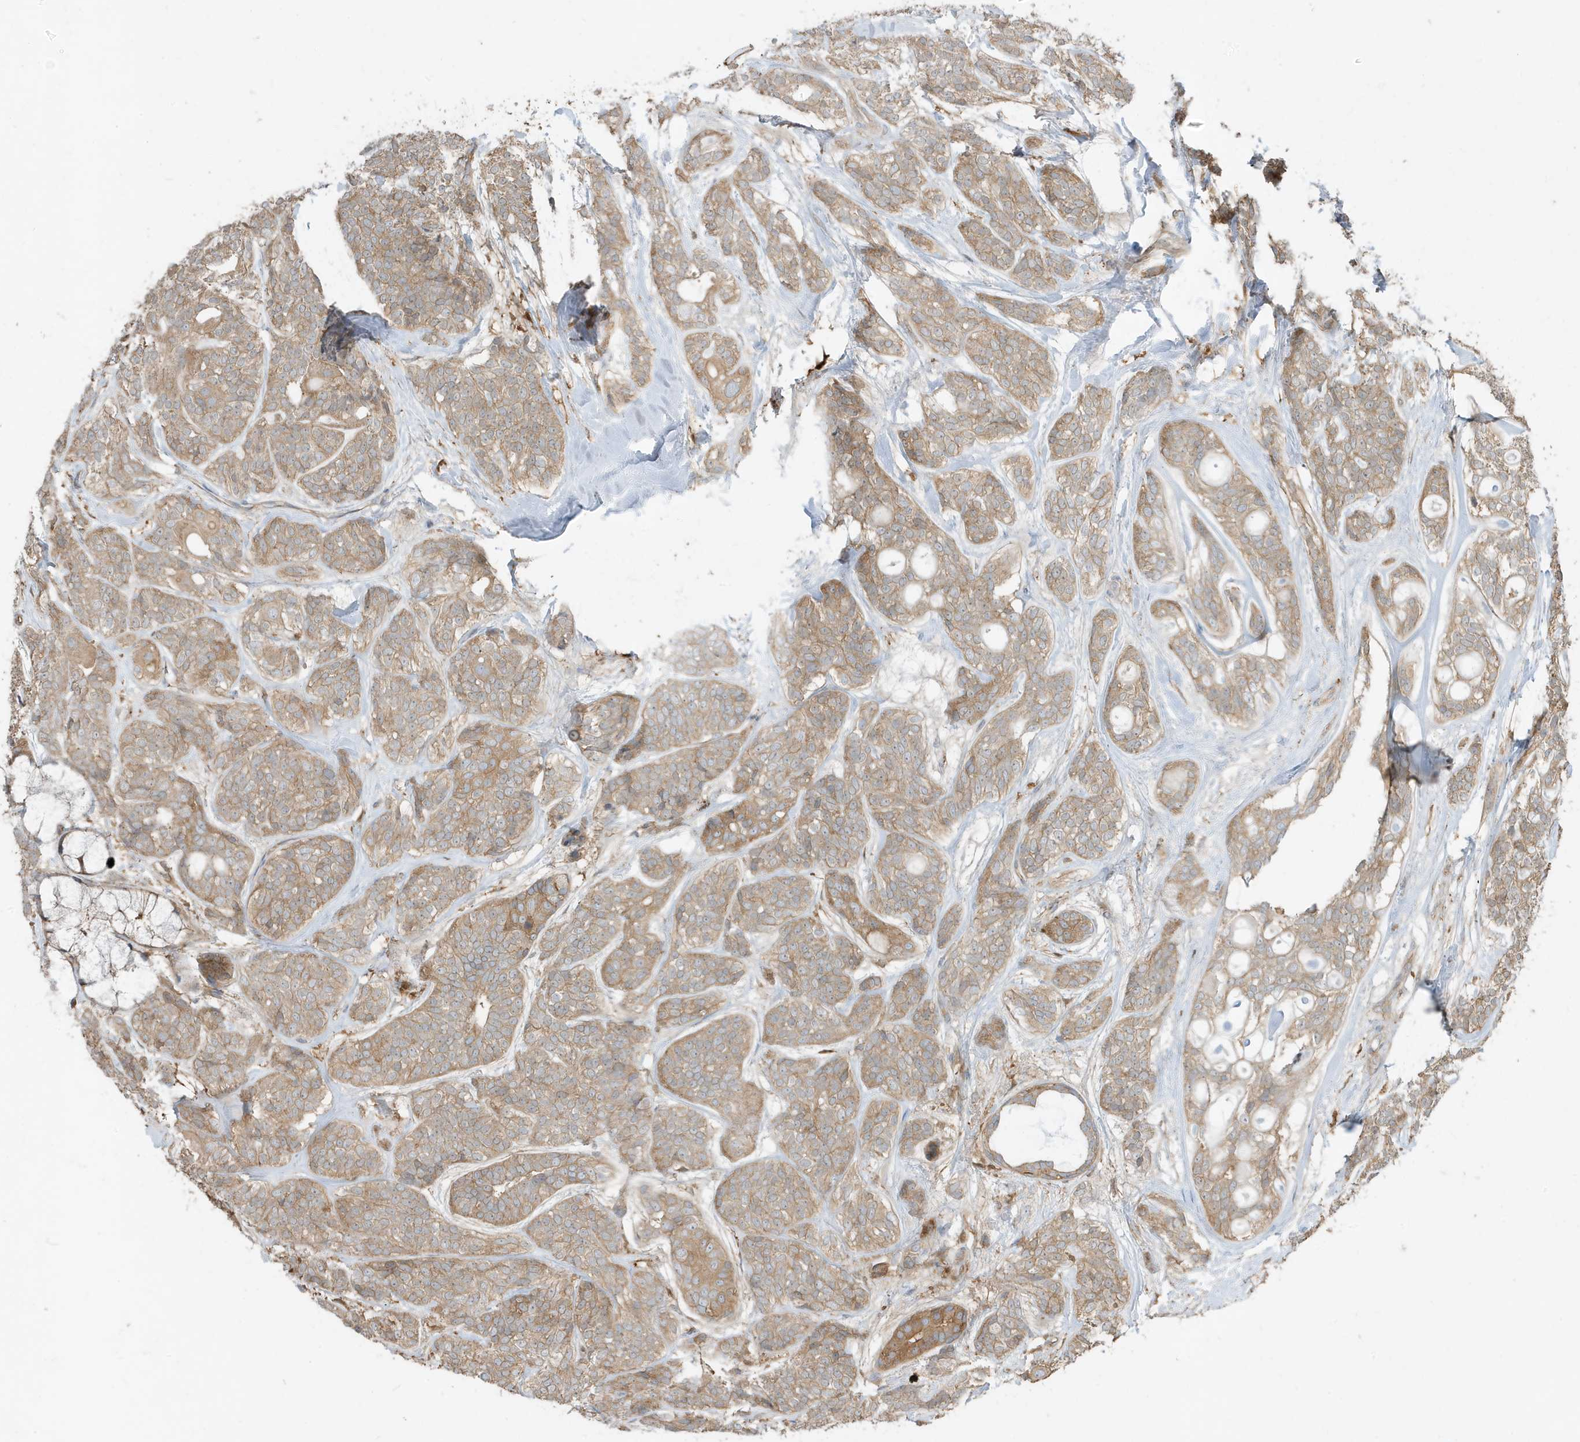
{"staining": {"intensity": "weak", "quantity": ">75%", "location": "cytoplasmic/membranous"}, "tissue": "head and neck cancer", "cell_type": "Tumor cells", "image_type": "cancer", "snomed": [{"axis": "morphology", "description": "Adenocarcinoma, NOS"}, {"axis": "topography", "description": "Head-Neck"}], "caption": "Approximately >75% of tumor cells in human head and neck adenocarcinoma reveal weak cytoplasmic/membranous protein staining as visualized by brown immunohistochemical staining.", "gene": "ABTB1", "patient": {"sex": "male", "age": 66}}